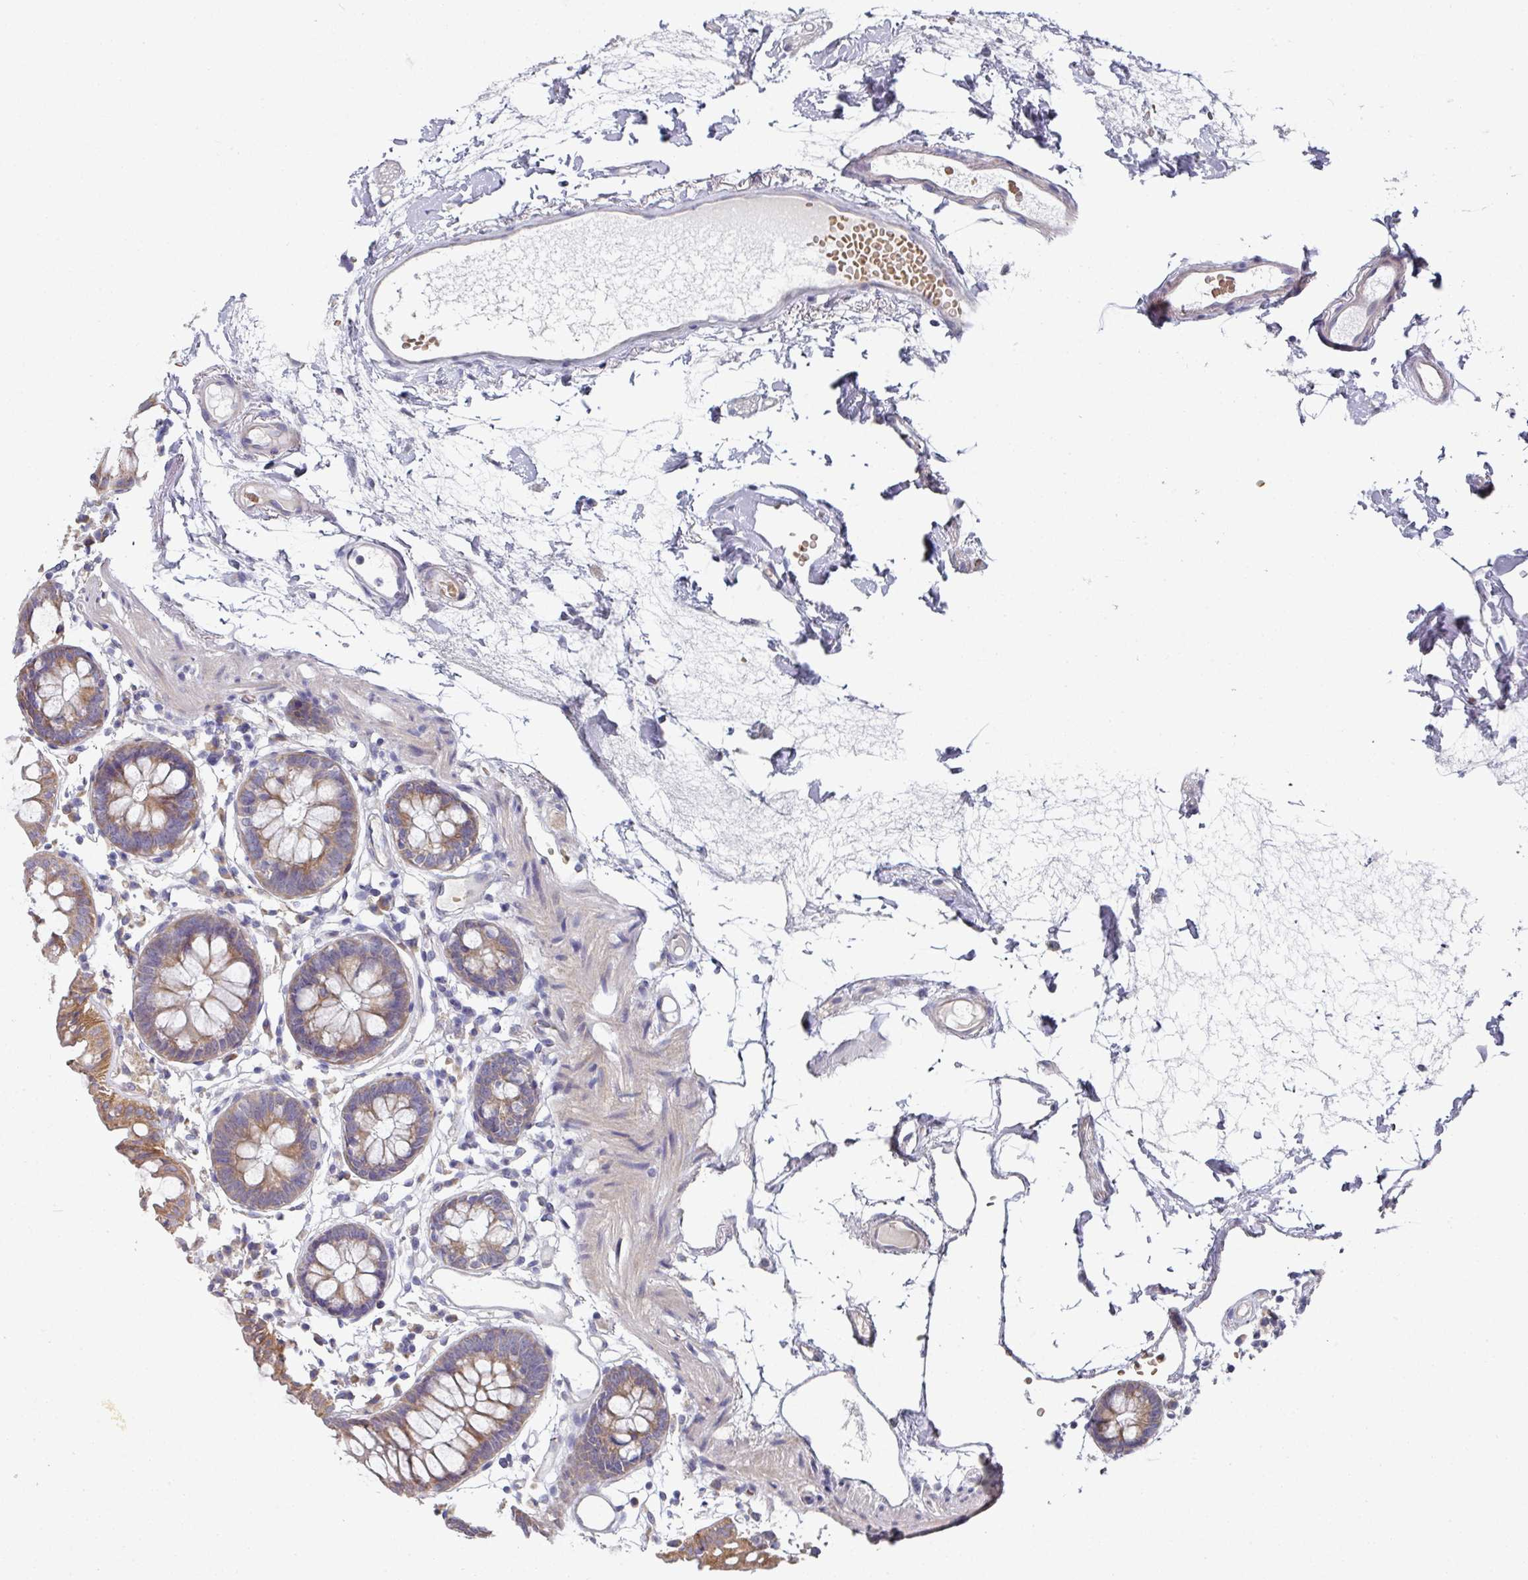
{"staining": {"intensity": "weak", "quantity": ">75%", "location": "cytoplasmic/membranous"}, "tissue": "colon", "cell_type": "Endothelial cells", "image_type": "normal", "snomed": [{"axis": "morphology", "description": "Normal tissue, NOS"}, {"axis": "topography", "description": "Colon"}], "caption": "Immunohistochemical staining of unremarkable colon reveals low levels of weak cytoplasmic/membranous staining in about >75% of endothelial cells. The staining was performed using DAB to visualize the protein expression in brown, while the nuclei were stained in blue with hematoxylin (Magnification: 20x).", "gene": "PYROXD2", "patient": {"sex": "female", "age": 84}}